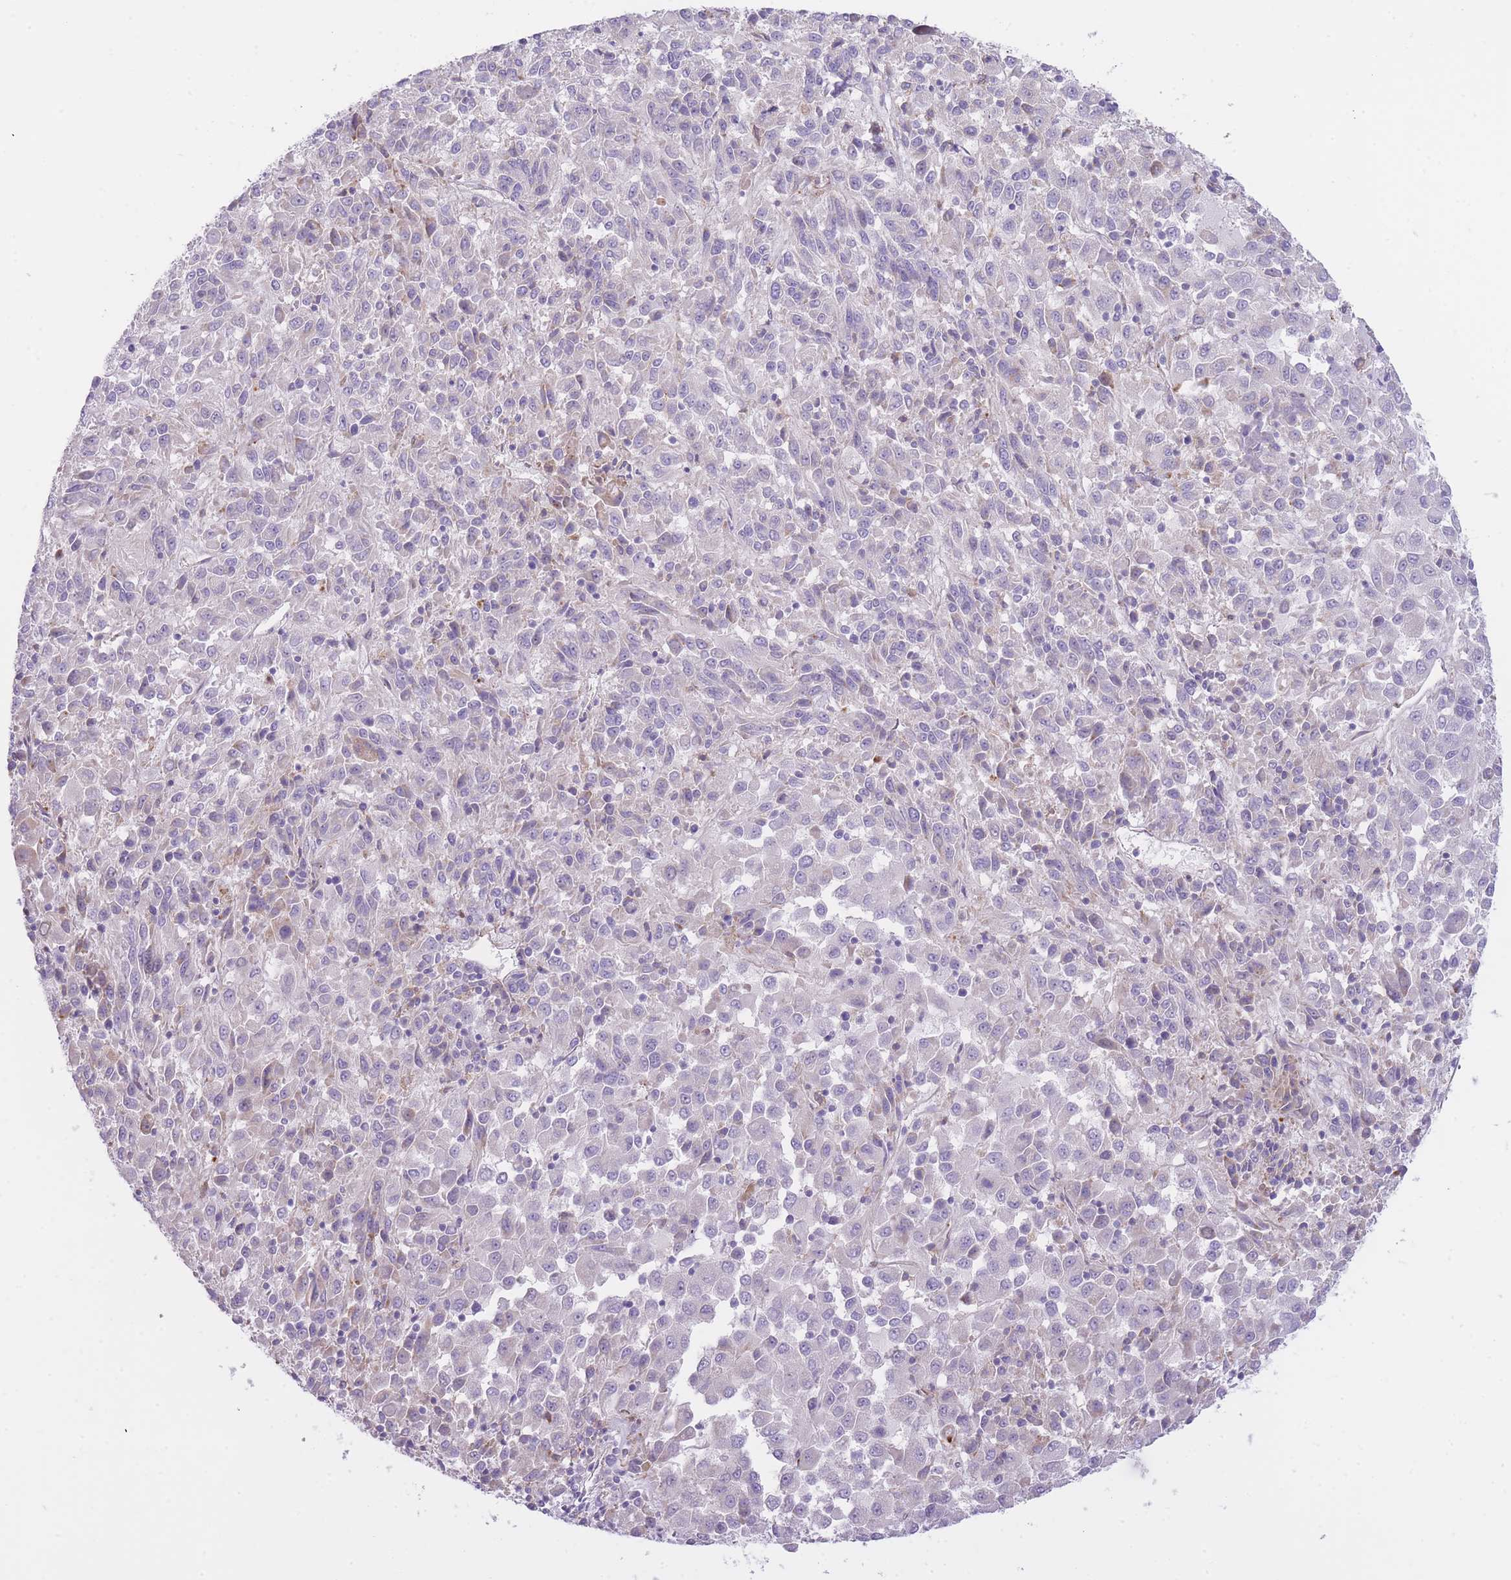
{"staining": {"intensity": "negative", "quantity": "none", "location": "none"}, "tissue": "melanoma", "cell_type": "Tumor cells", "image_type": "cancer", "snomed": [{"axis": "morphology", "description": "Malignant melanoma, Metastatic site"}, {"axis": "topography", "description": "Lung"}], "caption": "Tumor cells are negative for brown protein staining in melanoma.", "gene": "IMPG1", "patient": {"sex": "male", "age": 64}}